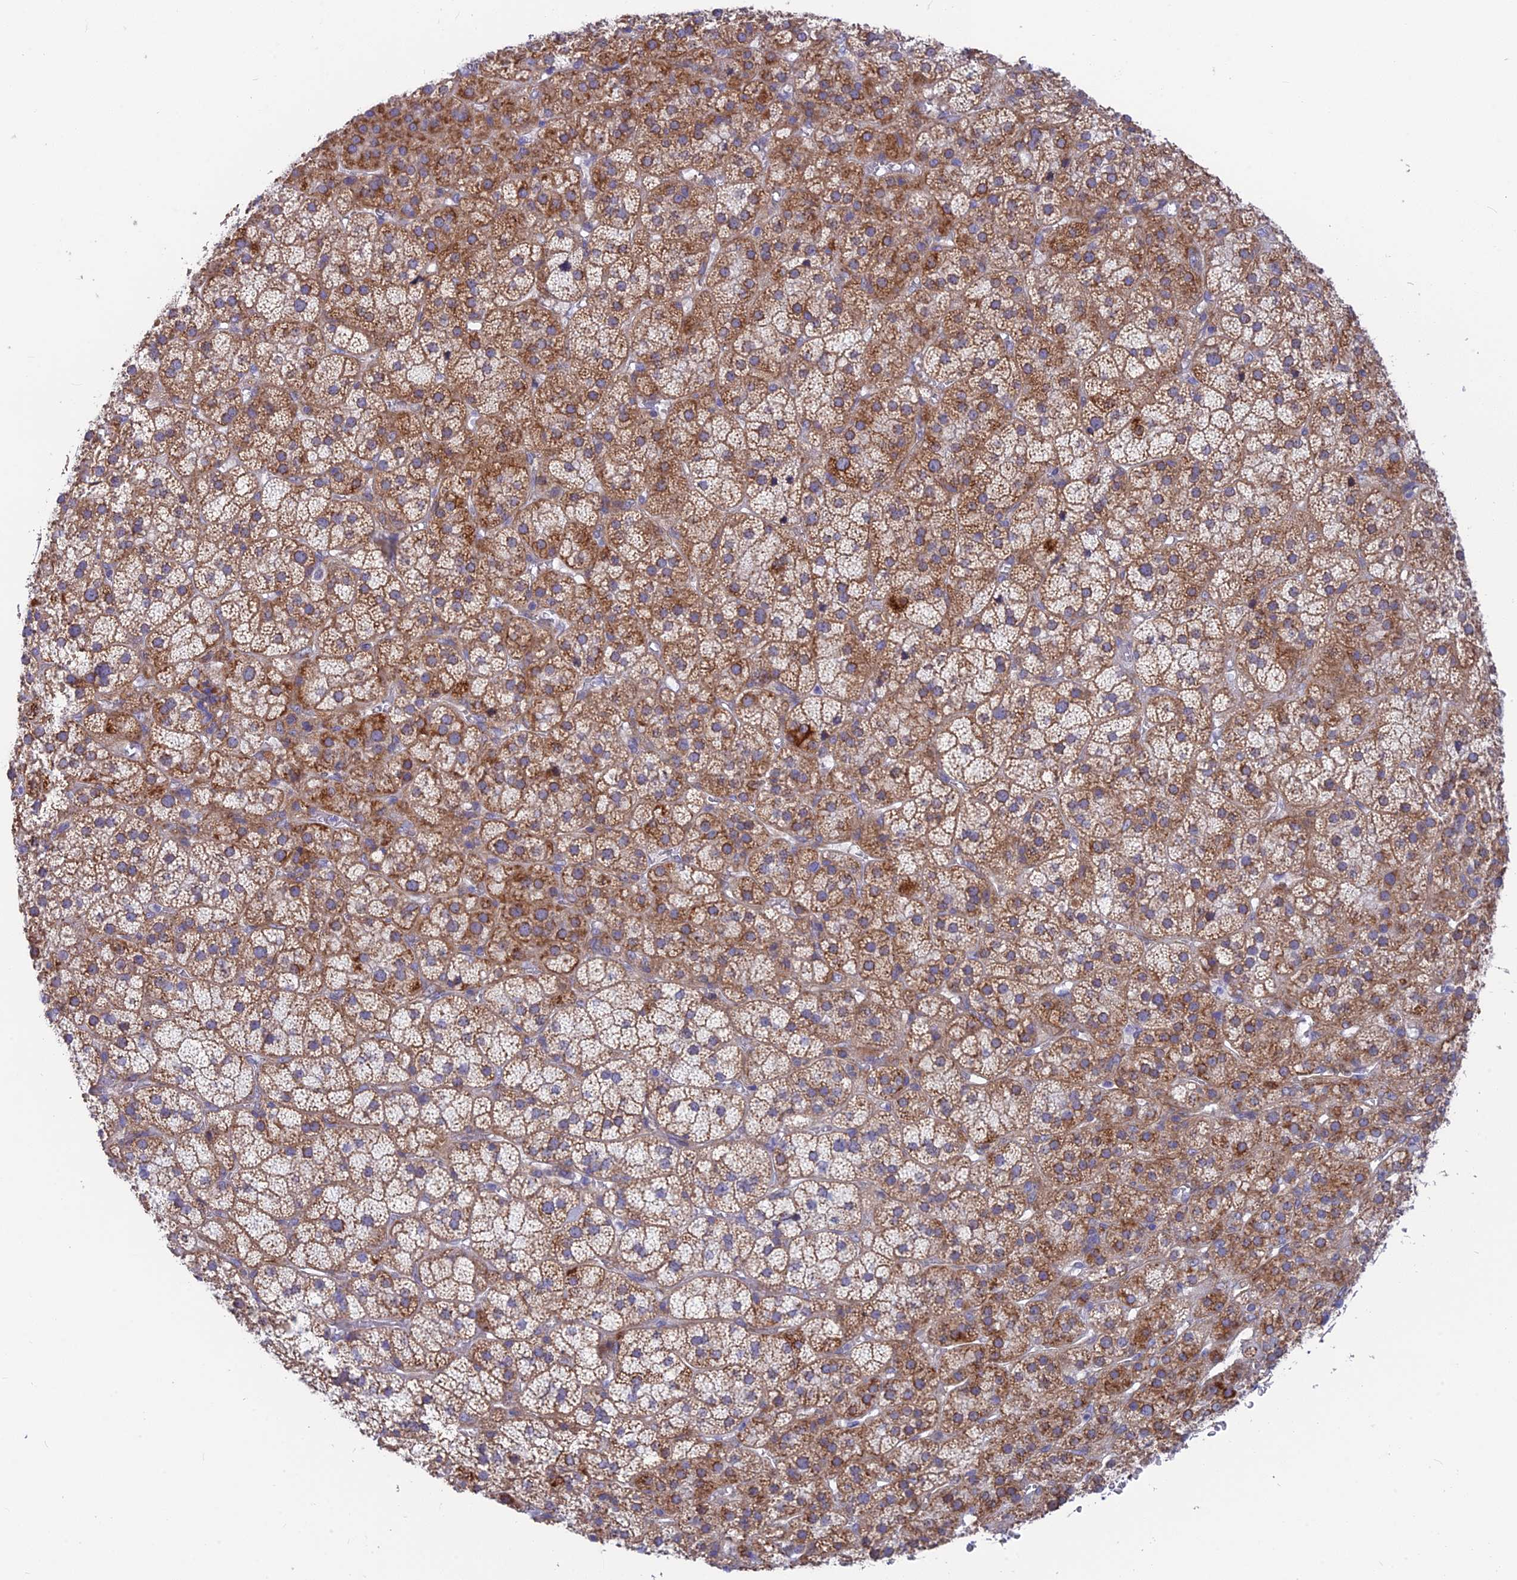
{"staining": {"intensity": "moderate", "quantity": ">75%", "location": "cytoplasmic/membranous"}, "tissue": "adrenal gland", "cell_type": "Glandular cells", "image_type": "normal", "snomed": [{"axis": "morphology", "description": "Normal tissue, NOS"}, {"axis": "topography", "description": "Adrenal gland"}], "caption": "An image showing moderate cytoplasmic/membranous expression in about >75% of glandular cells in normal adrenal gland, as visualized by brown immunohistochemical staining.", "gene": "PLAC9", "patient": {"sex": "female", "age": 70}}